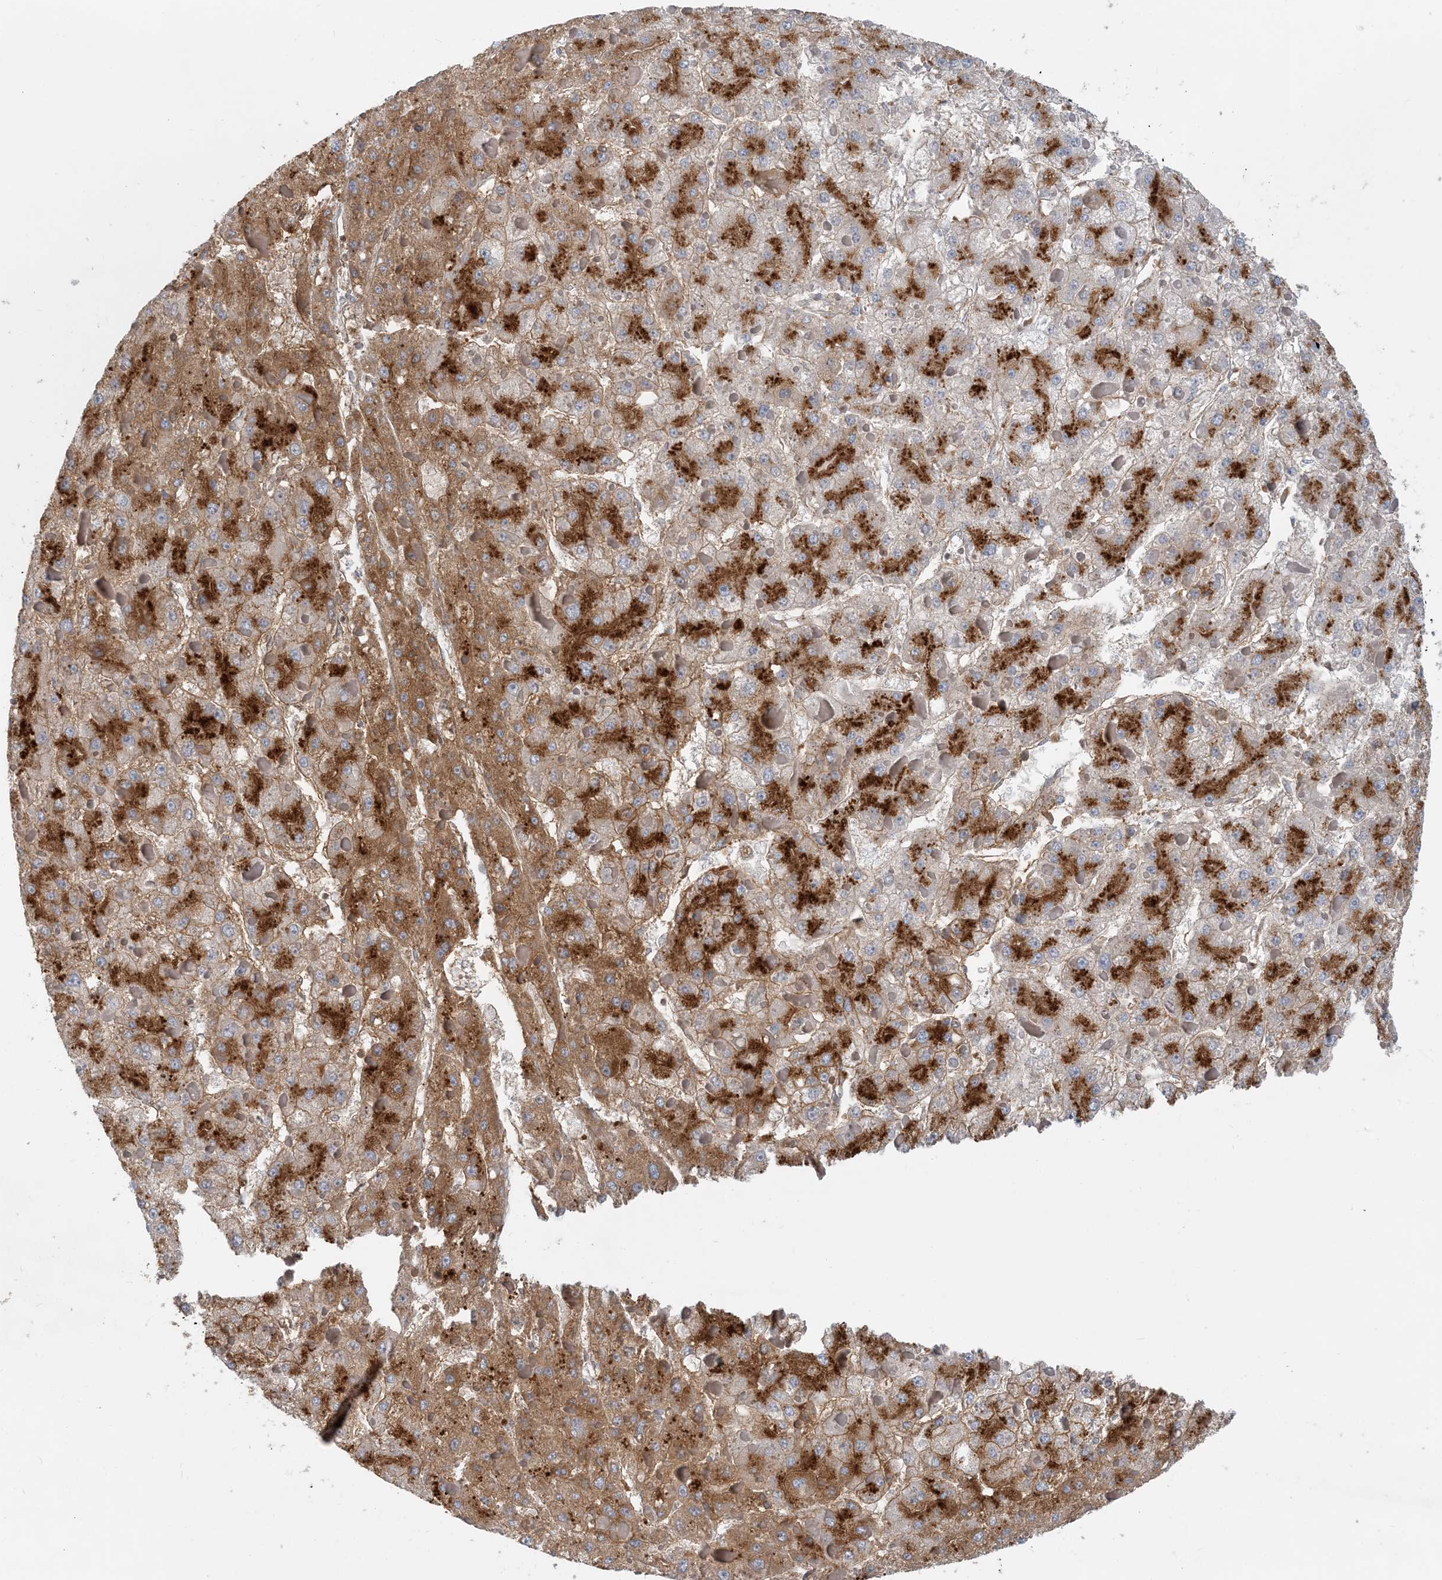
{"staining": {"intensity": "moderate", "quantity": ">75%", "location": "cytoplasmic/membranous"}, "tissue": "liver cancer", "cell_type": "Tumor cells", "image_type": "cancer", "snomed": [{"axis": "morphology", "description": "Carcinoma, Hepatocellular, NOS"}, {"axis": "topography", "description": "Liver"}], "caption": "IHC histopathology image of neoplastic tissue: human liver cancer stained using immunohistochemistry demonstrates medium levels of moderate protein expression localized specifically in the cytoplasmic/membranous of tumor cells, appearing as a cytoplasmic/membranous brown color.", "gene": "SPPL2A", "patient": {"sex": "female", "age": 73}}